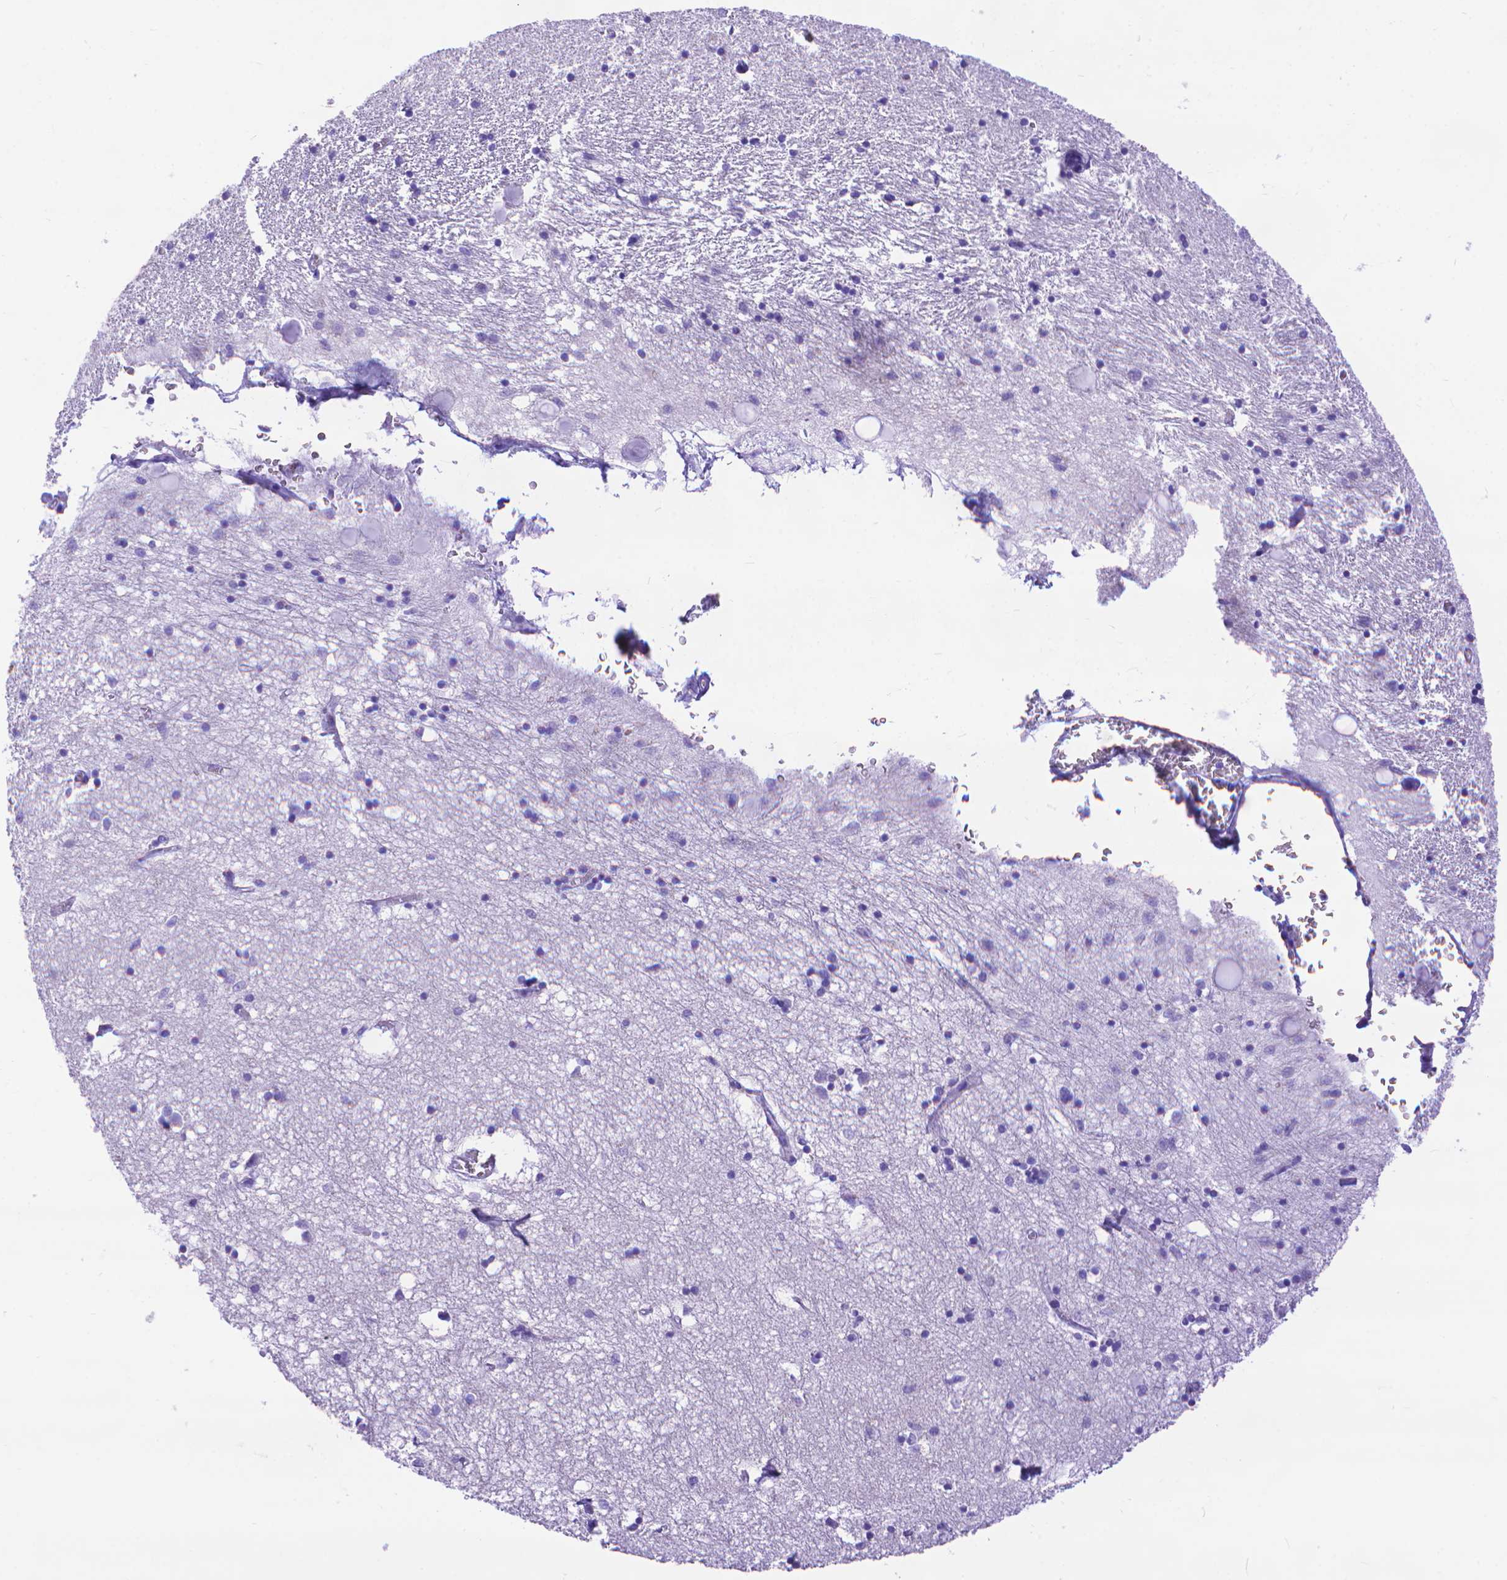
{"staining": {"intensity": "negative", "quantity": "none", "location": "none"}, "tissue": "hippocampus", "cell_type": "Glial cells", "image_type": "normal", "snomed": [{"axis": "morphology", "description": "Normal tissue, NOS"}, {"axis": "topography", "description": "Lateral ventricle wall"}, {"axis": "topography", "description": "Hippocampus"}], "caption": "Immunohistochemical staining of benign hippocampus reveals no significant expression in glial cells.", "gene": "DHRS2", "patient": {"sex": "female", "age": 63}}